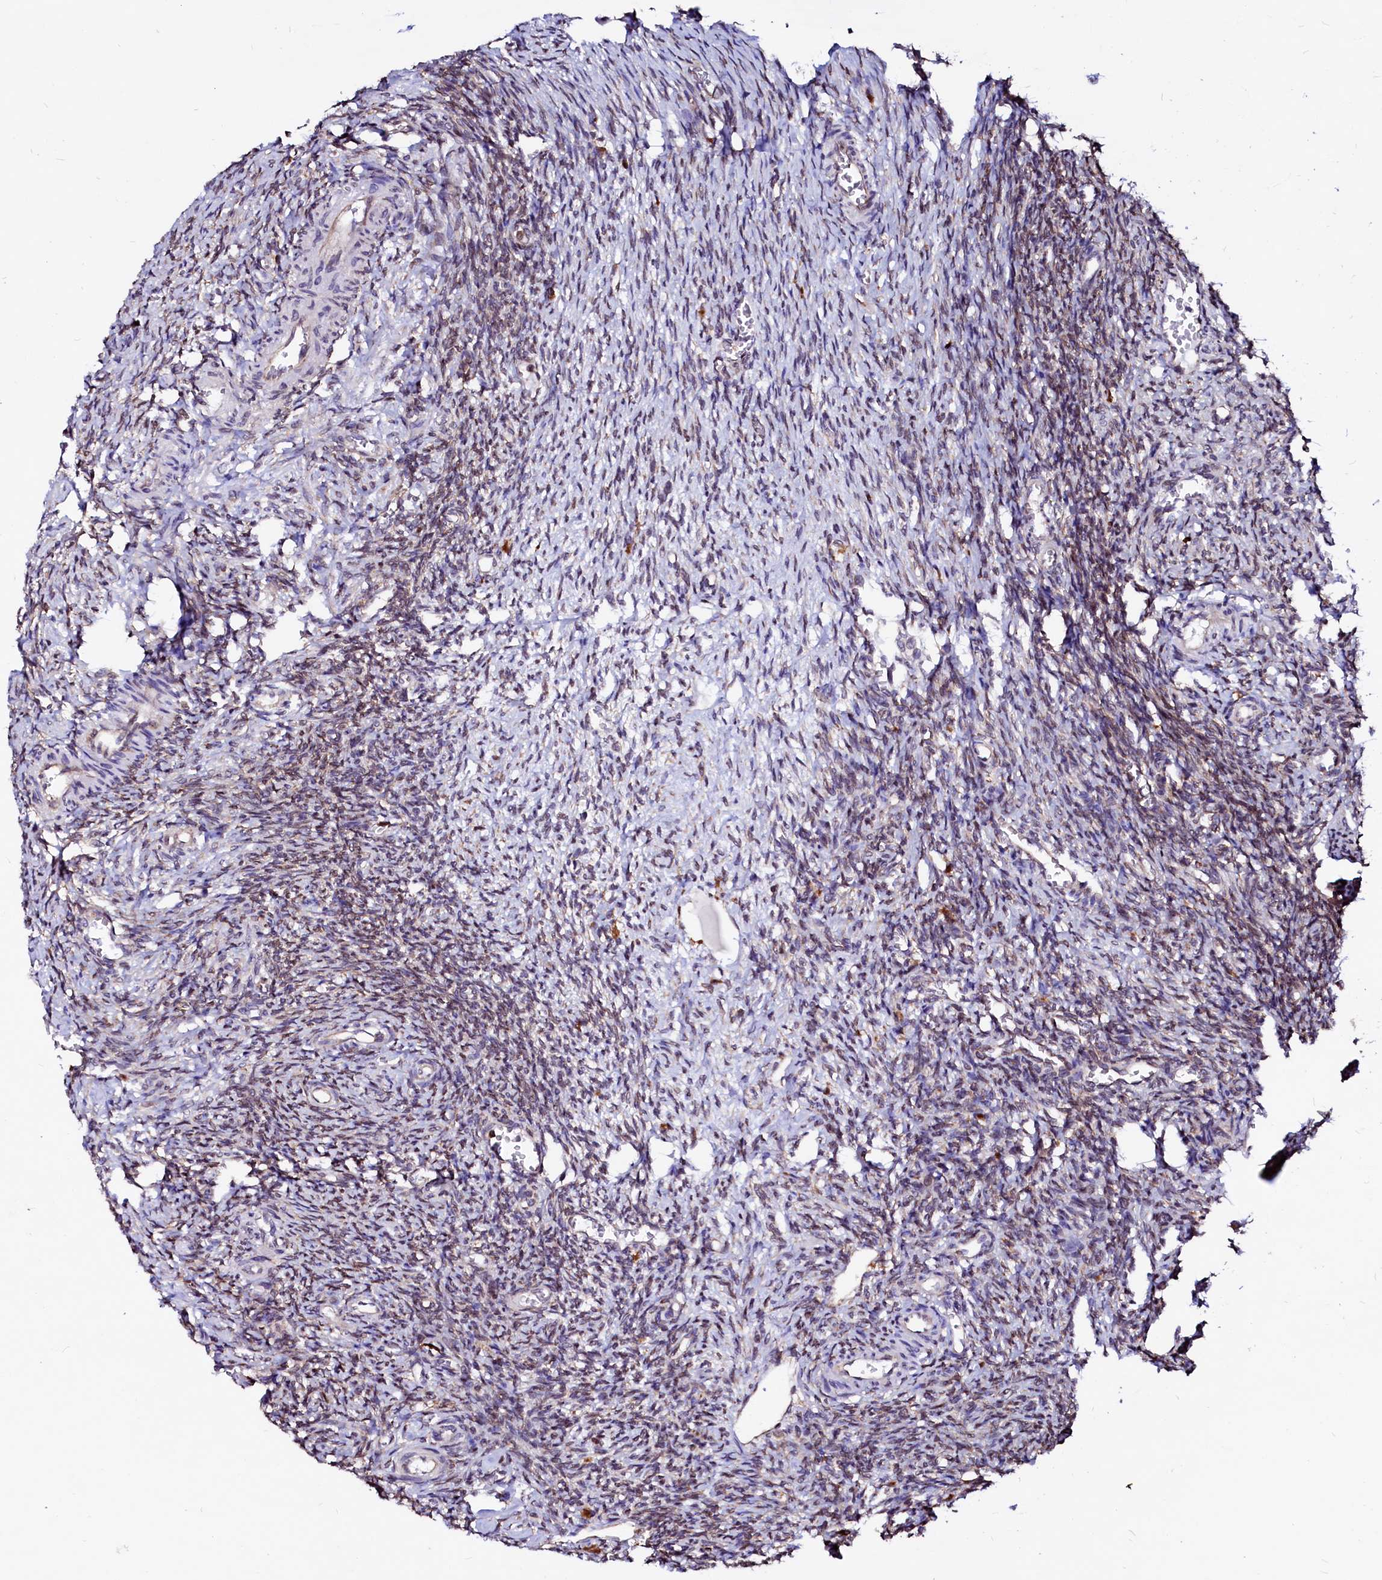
{"staining": {"intensity": "weak", "quantity": "25%-75%", "location": "cytoplasmic/membranous"}, "tissue": "ovary", "cell_type": "Ovarian stroma cells", "image_type": "normal", "snomed": [{"axis": "morphology", "description": "Normal tissue, NOS"}, {"axis": "topography", "description": "Ovary"}], "caption": "Immunohistochemistry (IHC) image of benign ovary stained for a protein (brown), which displays low levels of weak cytoplasmic/membranous staining in about 25%-75% of ovarian stroma cells.", "gene": "DERL1", "patient": {"sex": "female", "age": 27}}